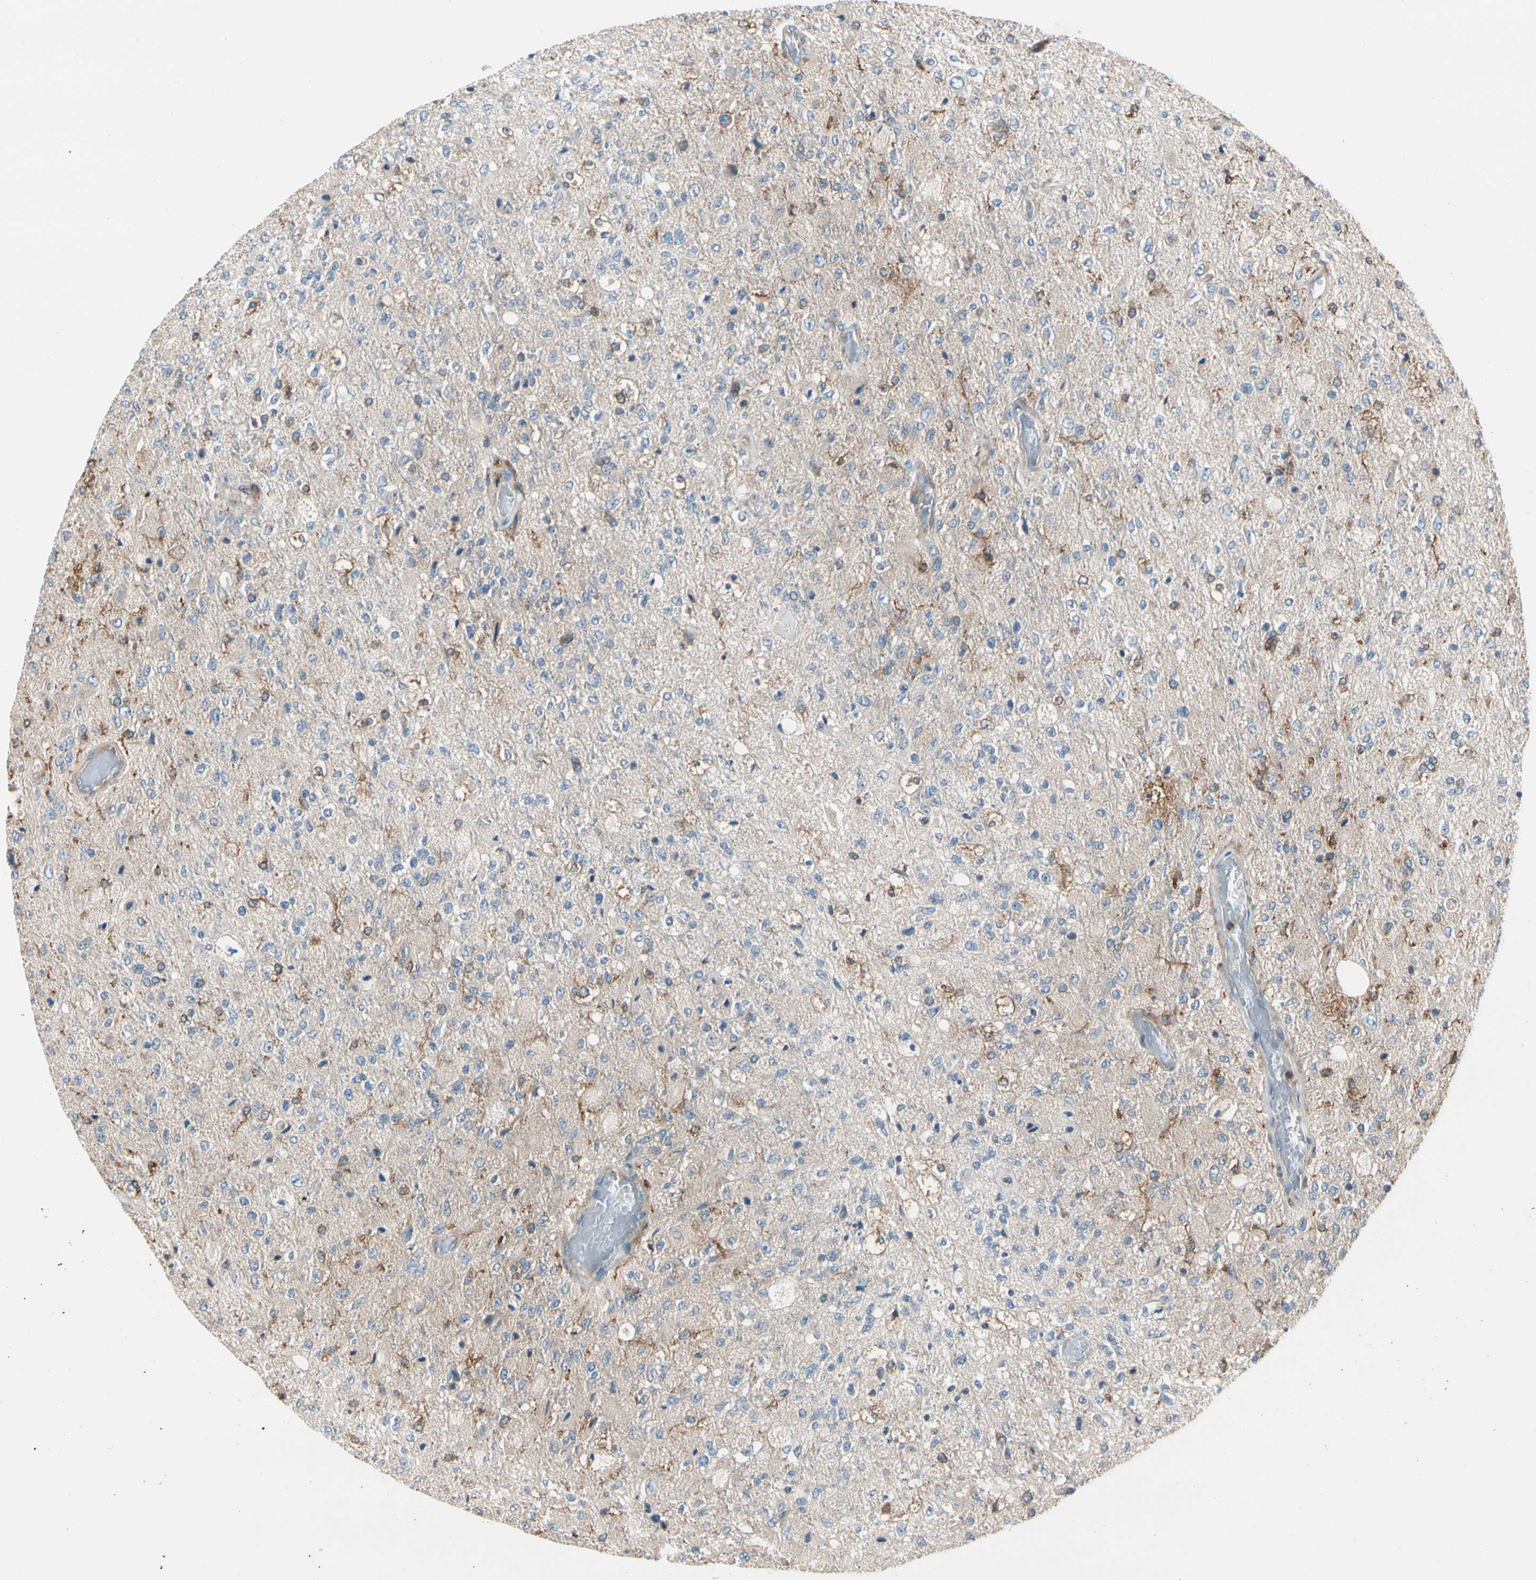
{"staining": {"intensity": "moderate", "quantity": "<25%", "location": "cytoplasmic/membranous"}, "tissue": "glioma", "cell_type": "Tumor cells", "image_type": "cancer", "snomed": [{"axis": "morphology", "description": "Normal tissue, NOS"}, {"axis": "morphology", "description": "Glioma, malignant, High grade"}, {"axis": "topography", "description": "Cerebral cortex"}], "caption": "About <25% of tumor cells in human malignant high-grade glioma reveal moderate cytoplasmic/membranous protein expression as visualized by brown immunohistochemical staining.", "gene": "CAPZA2", "patient": {"sex": "male", "age": 77}}